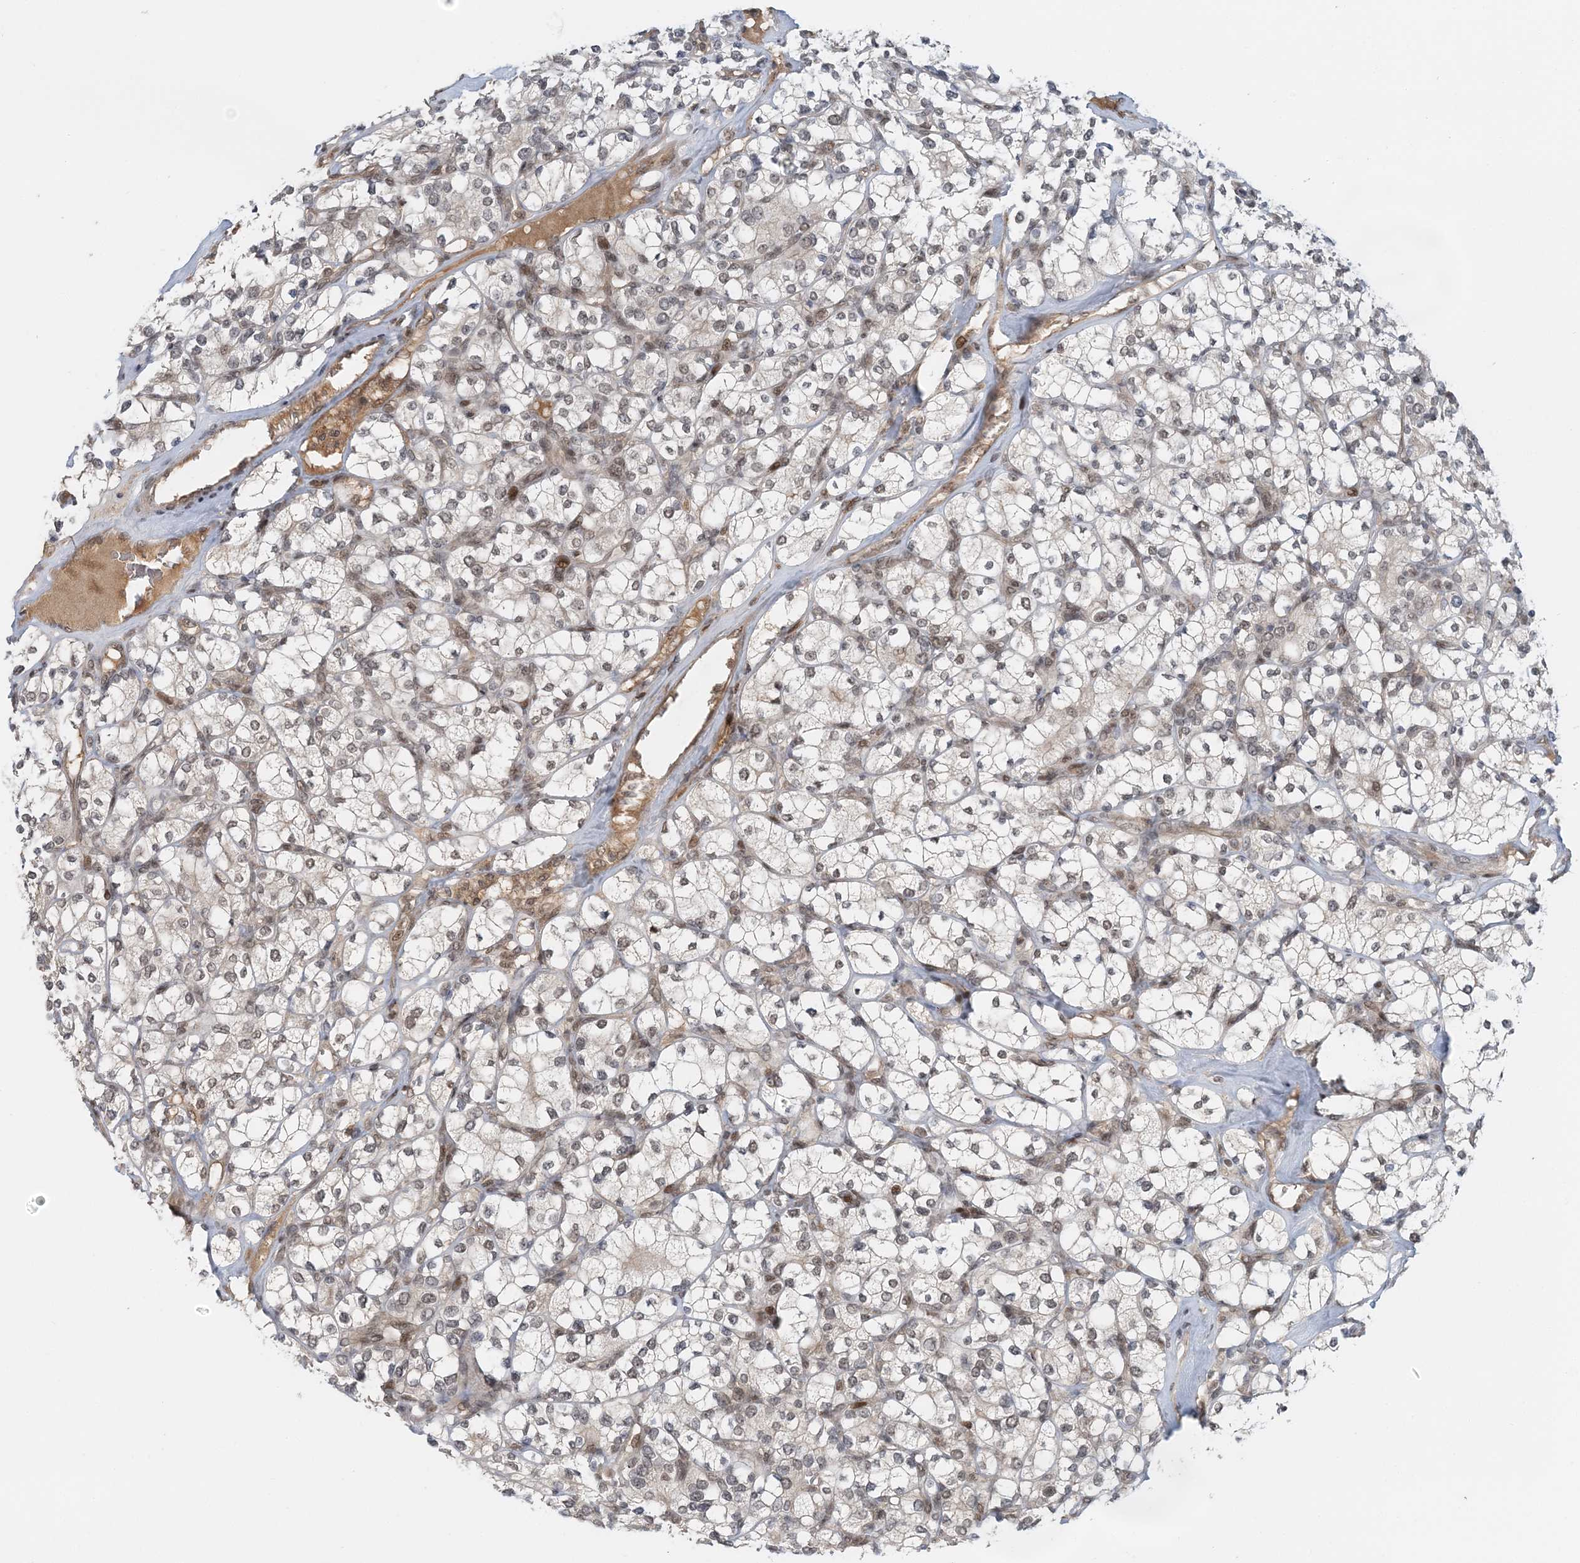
{"staining": {"intensity": "weak", "quantity": "<25%", "location": "nuclear"}, "tissue": "renal cancer", "cell_type": "Tumor cells", "image_type": "cancer", "snomed": [{"axis": "morphology", "description": "Adenocarcinoma, NOS"}, {"axis": "topography", "description": "Kidney"}], "caption": "Tumor cells are negative for protein expression in human renal adenocarcinoma.", "gene": "NOA1", "patient": {"sex": "male", "age": 77}}